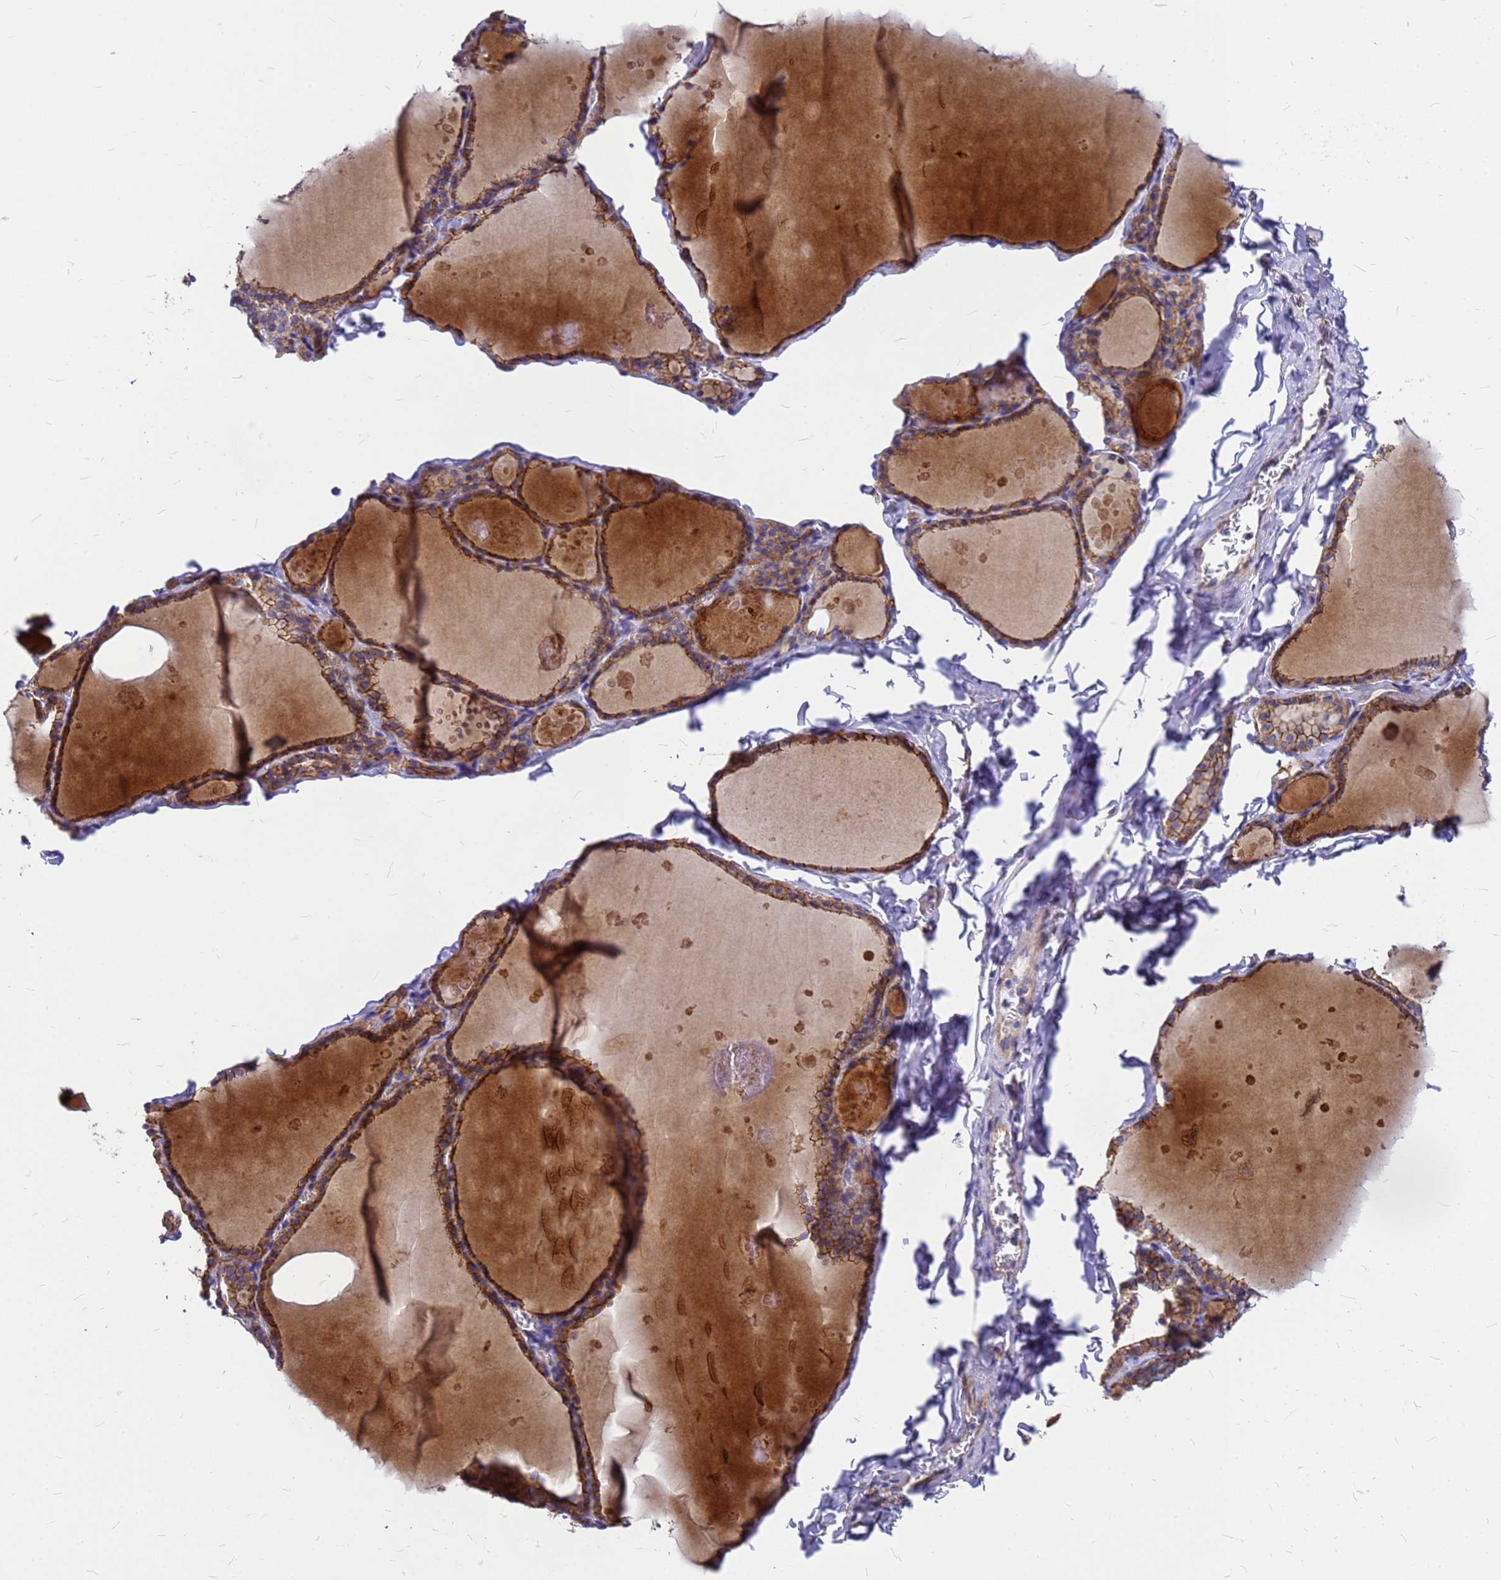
{"staining": {"intensity": "moderate", "quantity": ">75%", "location": "cytoplasmic/membranous"}, "tissue": "thyroid gland", "cell_type": "Glandular cells", "image_type": "normal", "snomed": [{"axis": "morphology", "description": "Normal tissue, NOS"}, {"axis": "topography", "description": "Thyroid gland"}], "caption": "Immunohistochemistry of benign human thyroid gland displays medium levels of moderate cytoplasmic/membranous staining in about >75% of glandular cells. (brown staining indicates protein expression, while blue staining denotes nuclei).", "gene": "FBXW5", "patient": {"sex": "male", "age": 56}}